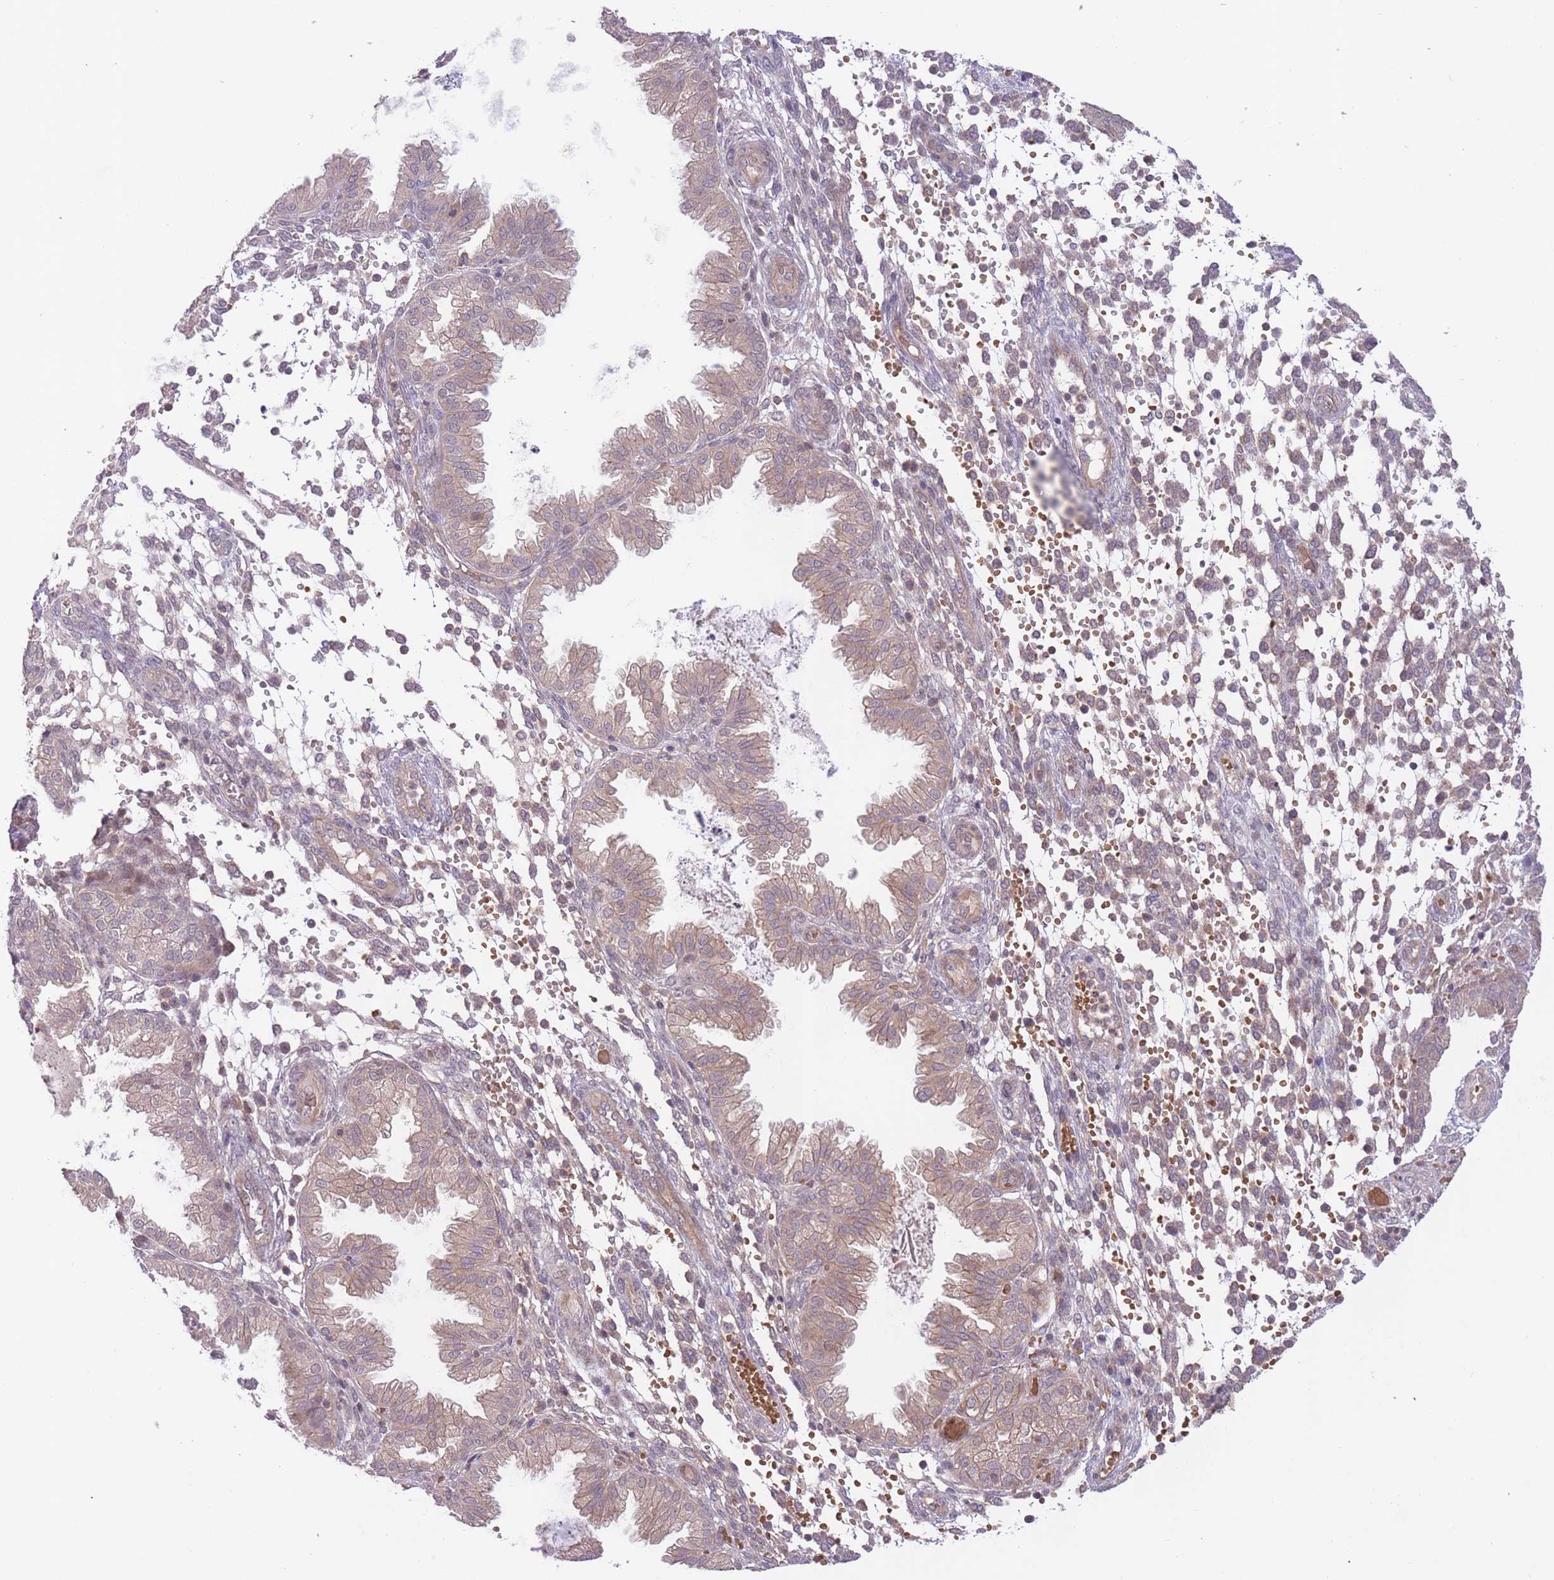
{"staining": {"intensity": "weak", "quantity": "<25%", "location": "cytoplasmic/membranous"}, "tissue": "endometrium", "cell_type": "Cells in endometrial stroma", "image_type": "normal", "snomed": [{"axis": "morphology", "description": "Normal tissue, NOS"}, {"axis": "topography", "description": "Endometrium"}], "caption": "Histopathology image shows no protein positivity in cells in endometrial stroma of normal endometrium.", "gene": "FUT3", "patient": {"sex": "female", "age": 33}}